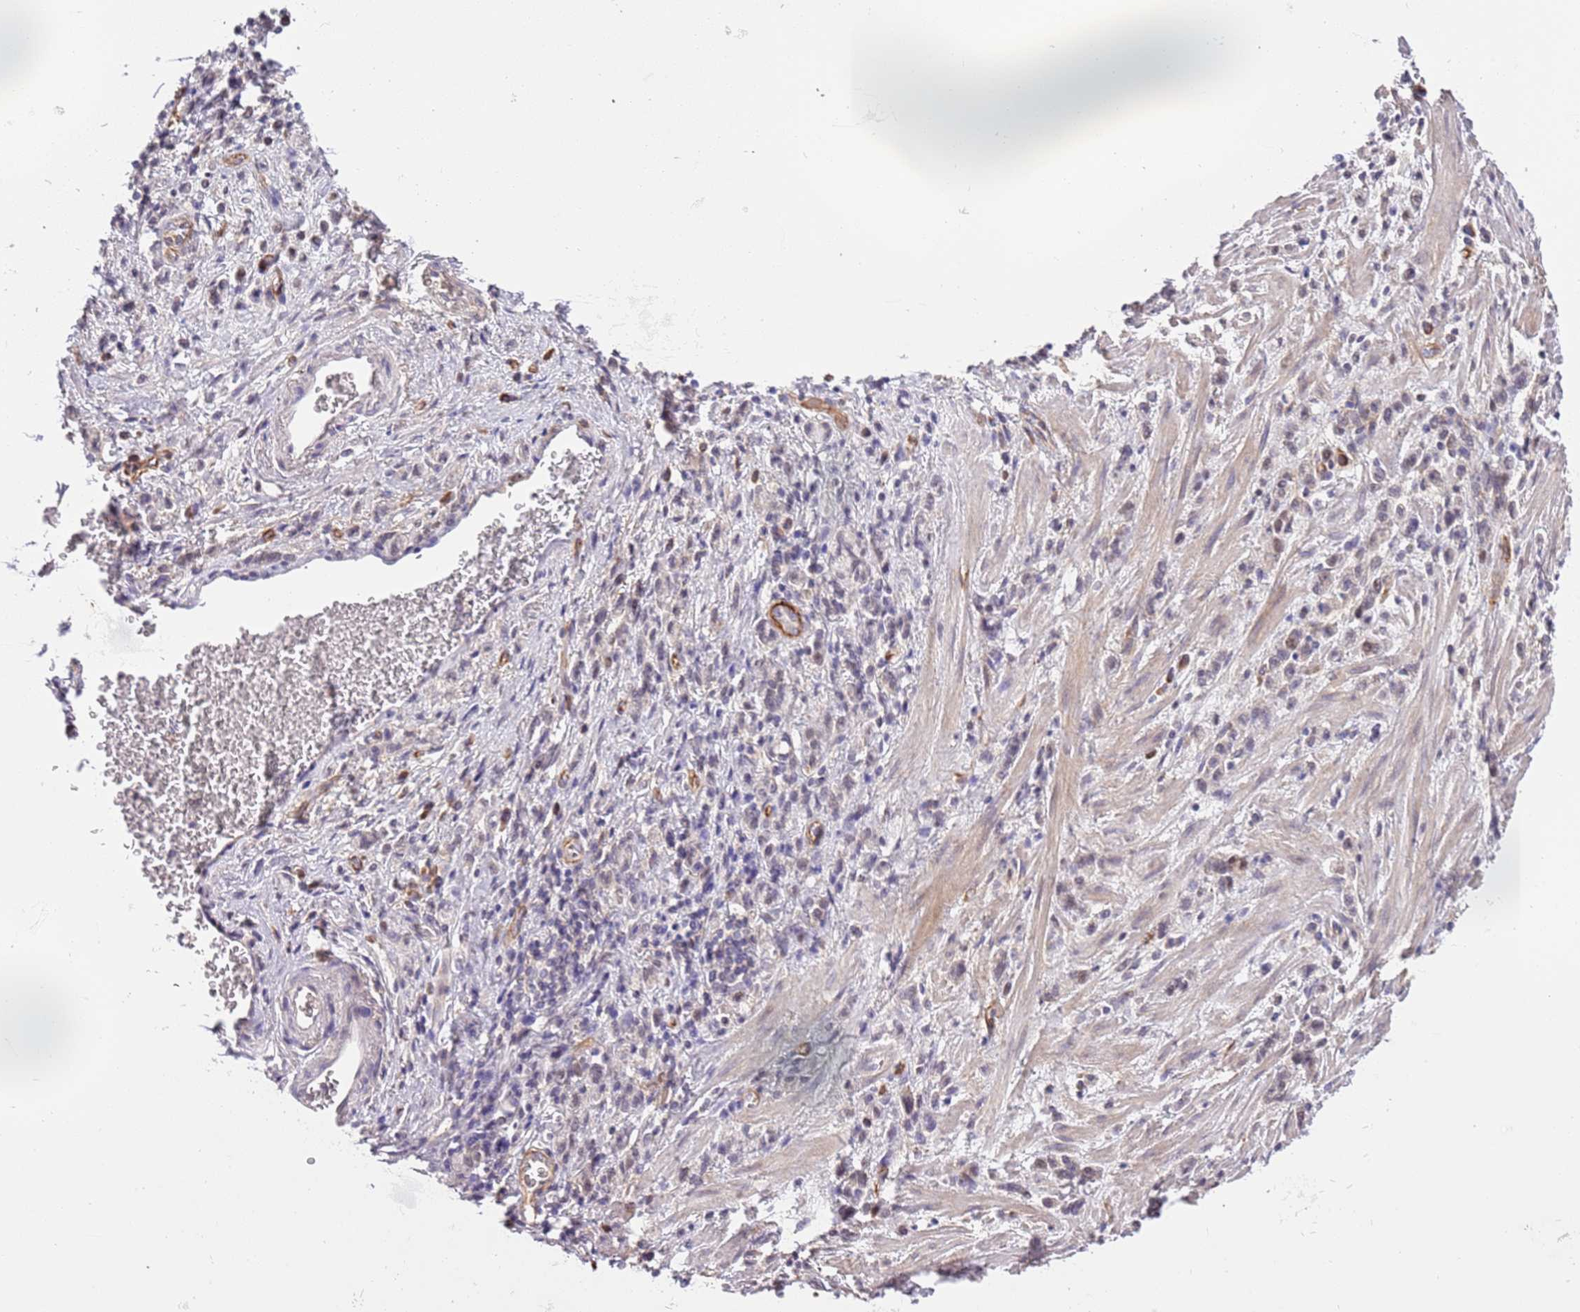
{"staining": {"intensity": "weak", "quantity": "<25%", "location": "cytoplasmic/membranous"}, "tissue": "stomach cancer", "cell_type": "Tumor cells", "image_type": "cancer", "snomed": [{"axis": "morphology", "description": "Adenocarcinoma, NOS"}, {"axis": "topography", "description": "Stomach"}], "caption": "This micrograph is of stomach adenocarcinoma stained with IHC to label a protein in brown with the nuclei are counter-stained blue. There is no staining in tumor cells.", "gene": "MAGEF1", "patient": {"sex": "male", "age": 77}}